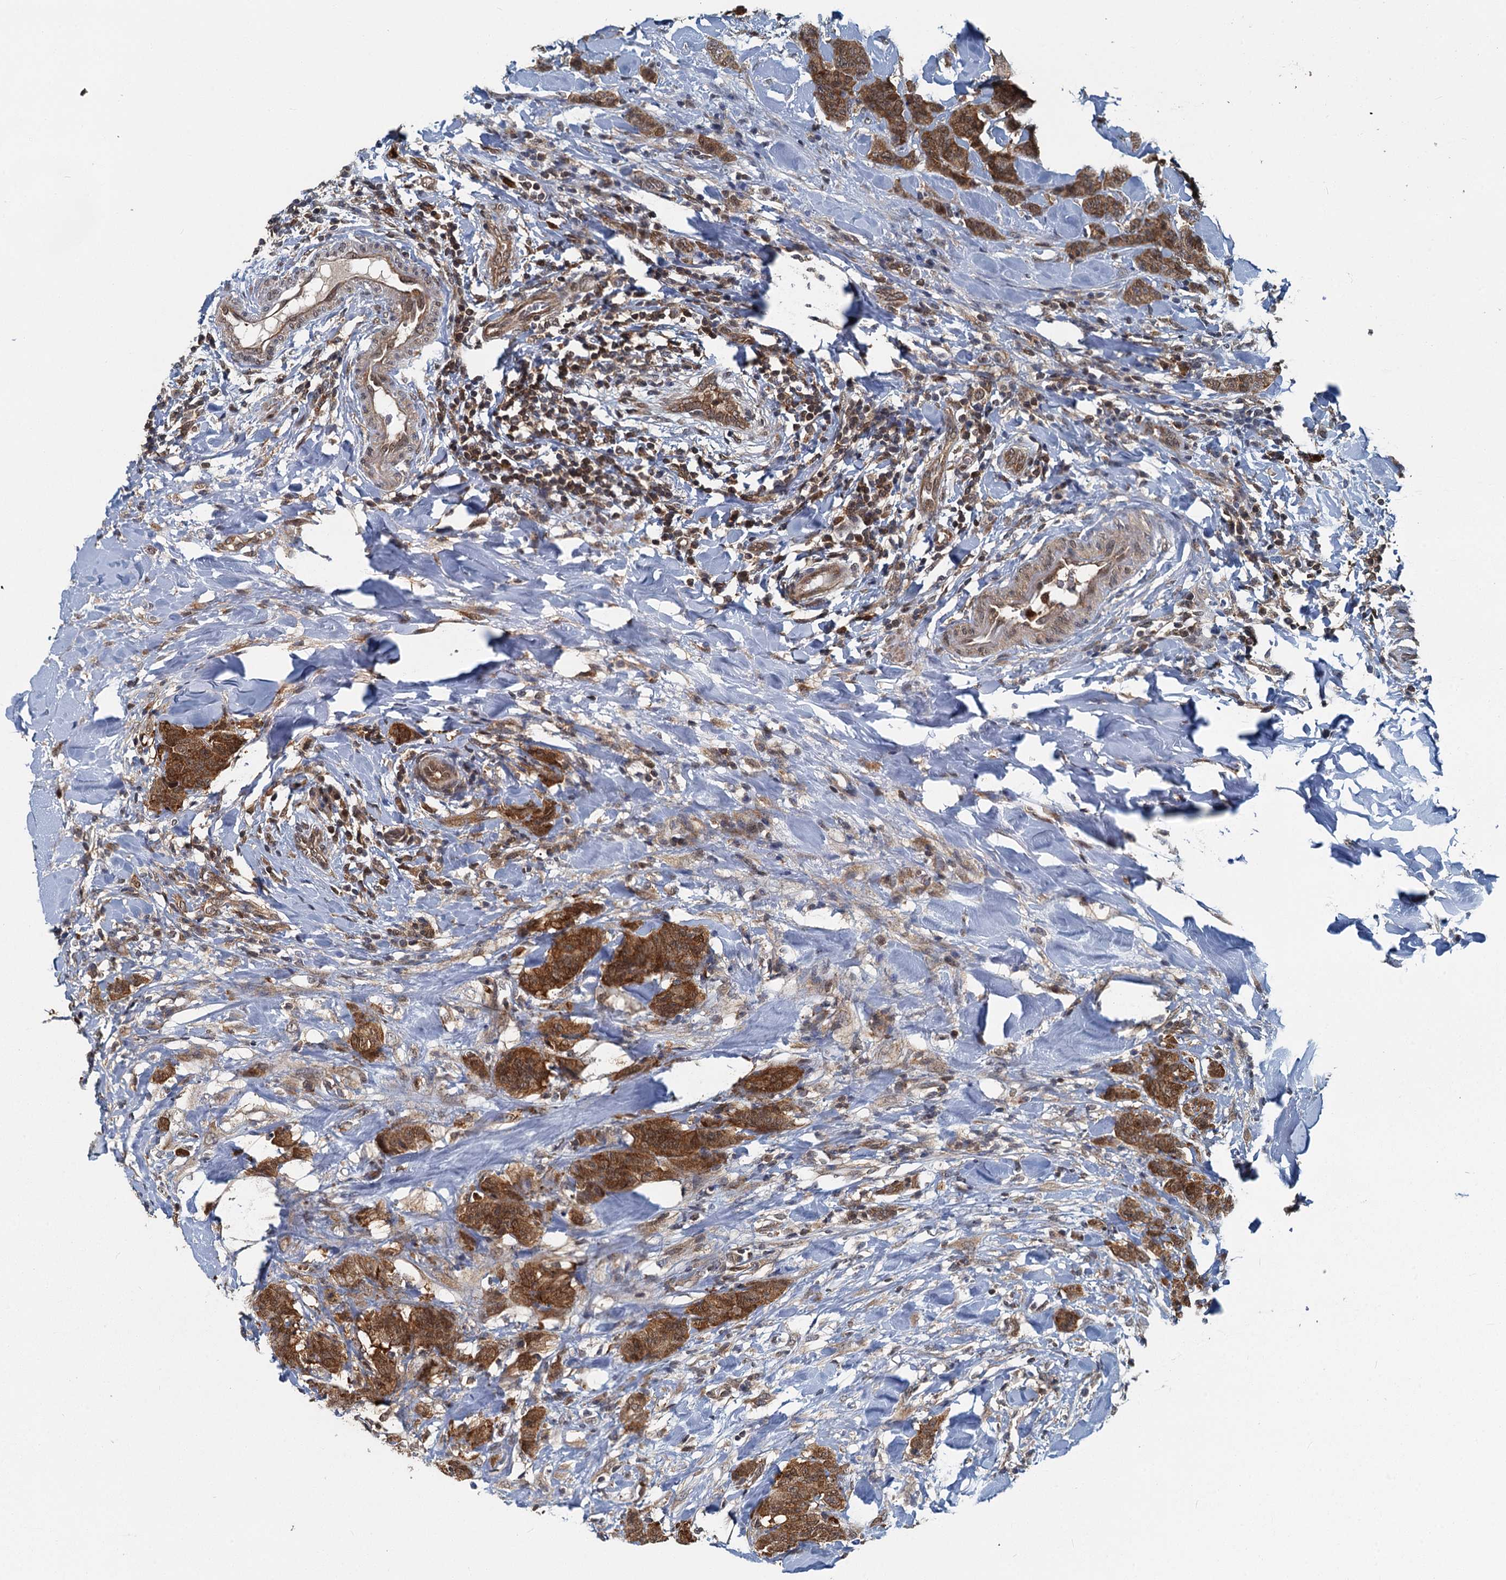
{"staining": {"intensity": "strong", "quantity": ">75%", "location": "cytoplasmic/membranous"}, "tissue": "breast cancer", "cell_type": "Tumor cells", "image_type": "cancer", "snomed": [{"axis": "morphology", "description": "Duct carcinoma"}, {"axis": "topography", "description": "Breast"}], "caption": "About >75% of tumor cells in intraductal carcinoma (breast) display strong cytoplasmic/membranous protein staining as visualized by brown immunohistochemical staining.", "gene": "GPI", "patient": {"sex": "female", "age": 40}}